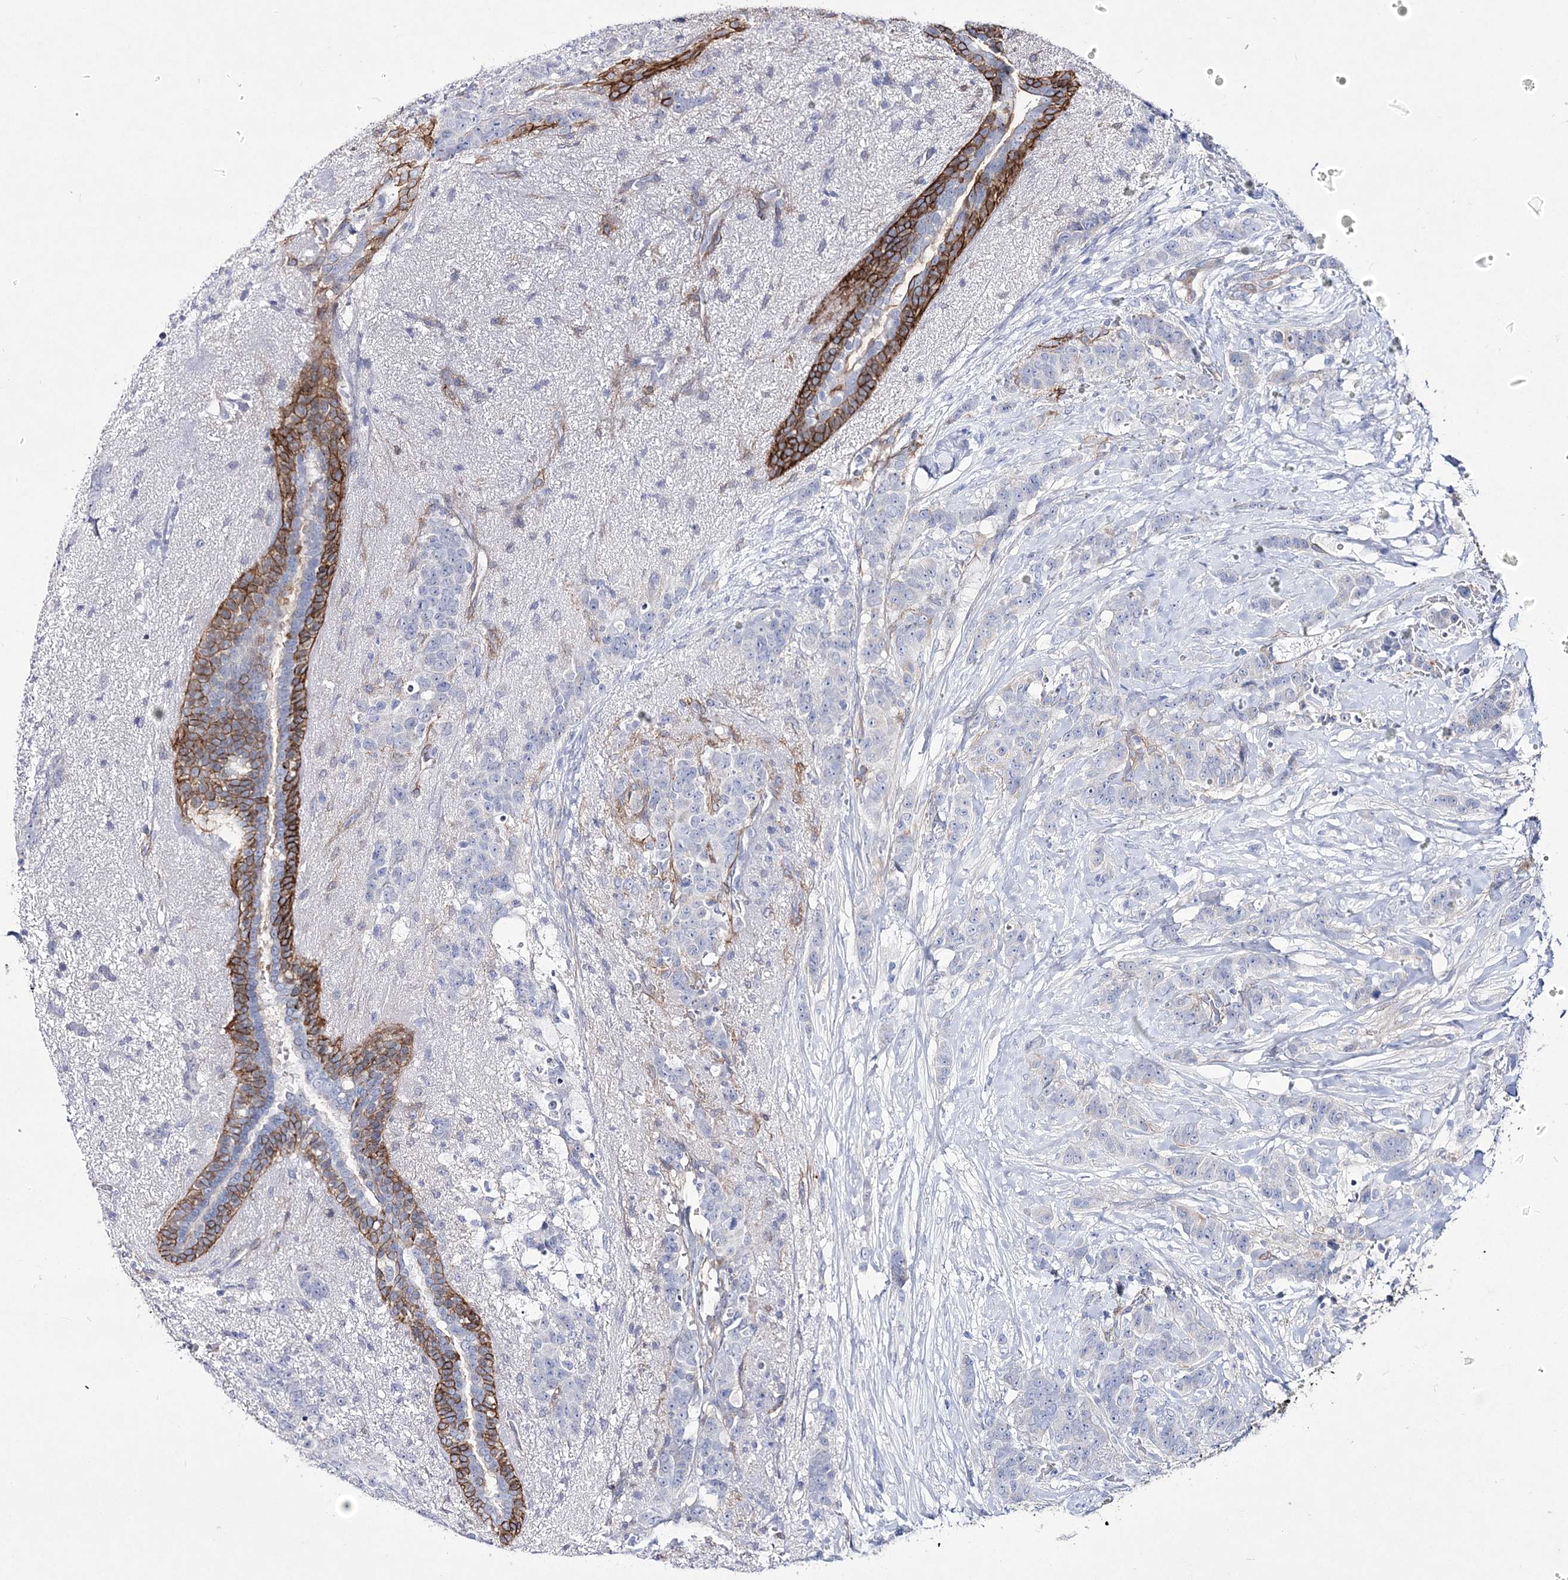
{"staining": {"intensity": "negative", "quantity": "none", "location": "none"}, "tissue": "breast cancer", "cell_type": "Tumor cells", "image_type": "cancer", "snomed": [{"axis": "morphology", "description": "Duct carcinoma"}, {"axis": "topography", "description": "Breast"}], "caption": "Tumor cells show no significant protein positivity in infiltrating ductal carcinoma (breast).", "gene": "ANO1", "patient": {"sex": "female", "age": 40}}